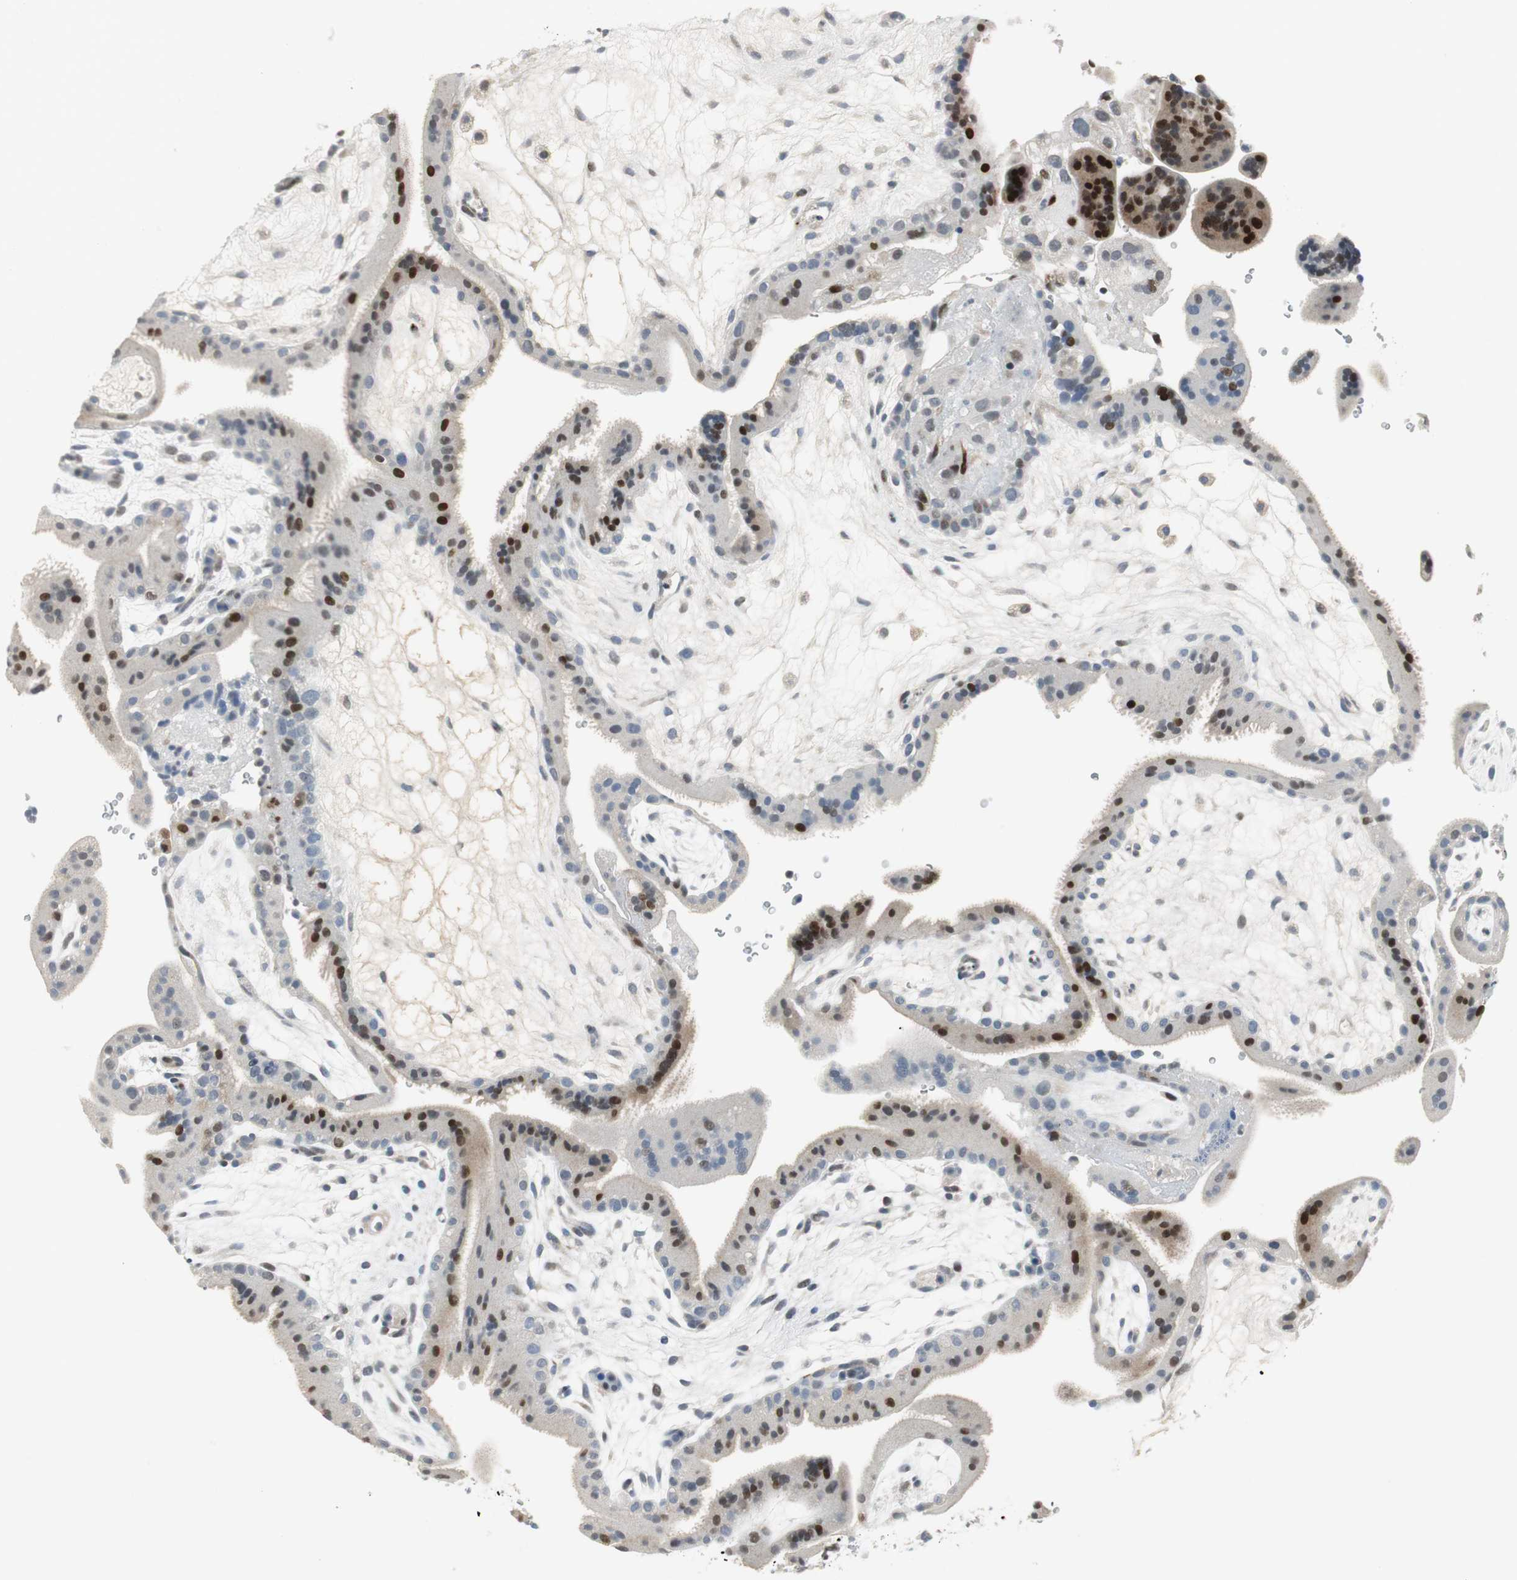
{"staining": {"intensity": "strong", "quantity": "<25%", "location": "nuclear"}, "tissue": "placenta", "cell_type": "Decidual cells", "image_type": "normal", "snomed": [{"axis": "morphology", "description": "Normal tissue, NOS"}, {"axis": "topography", "description": "Placenta"}], "caption": "Immunohistochemical staining of unremarkable placenta reveals <25% levels of strong nuclear protein expression in approximately <25% of decidual cells.", "gene": "AJUBA", "patient": {"sex": "female", "age": 19}}